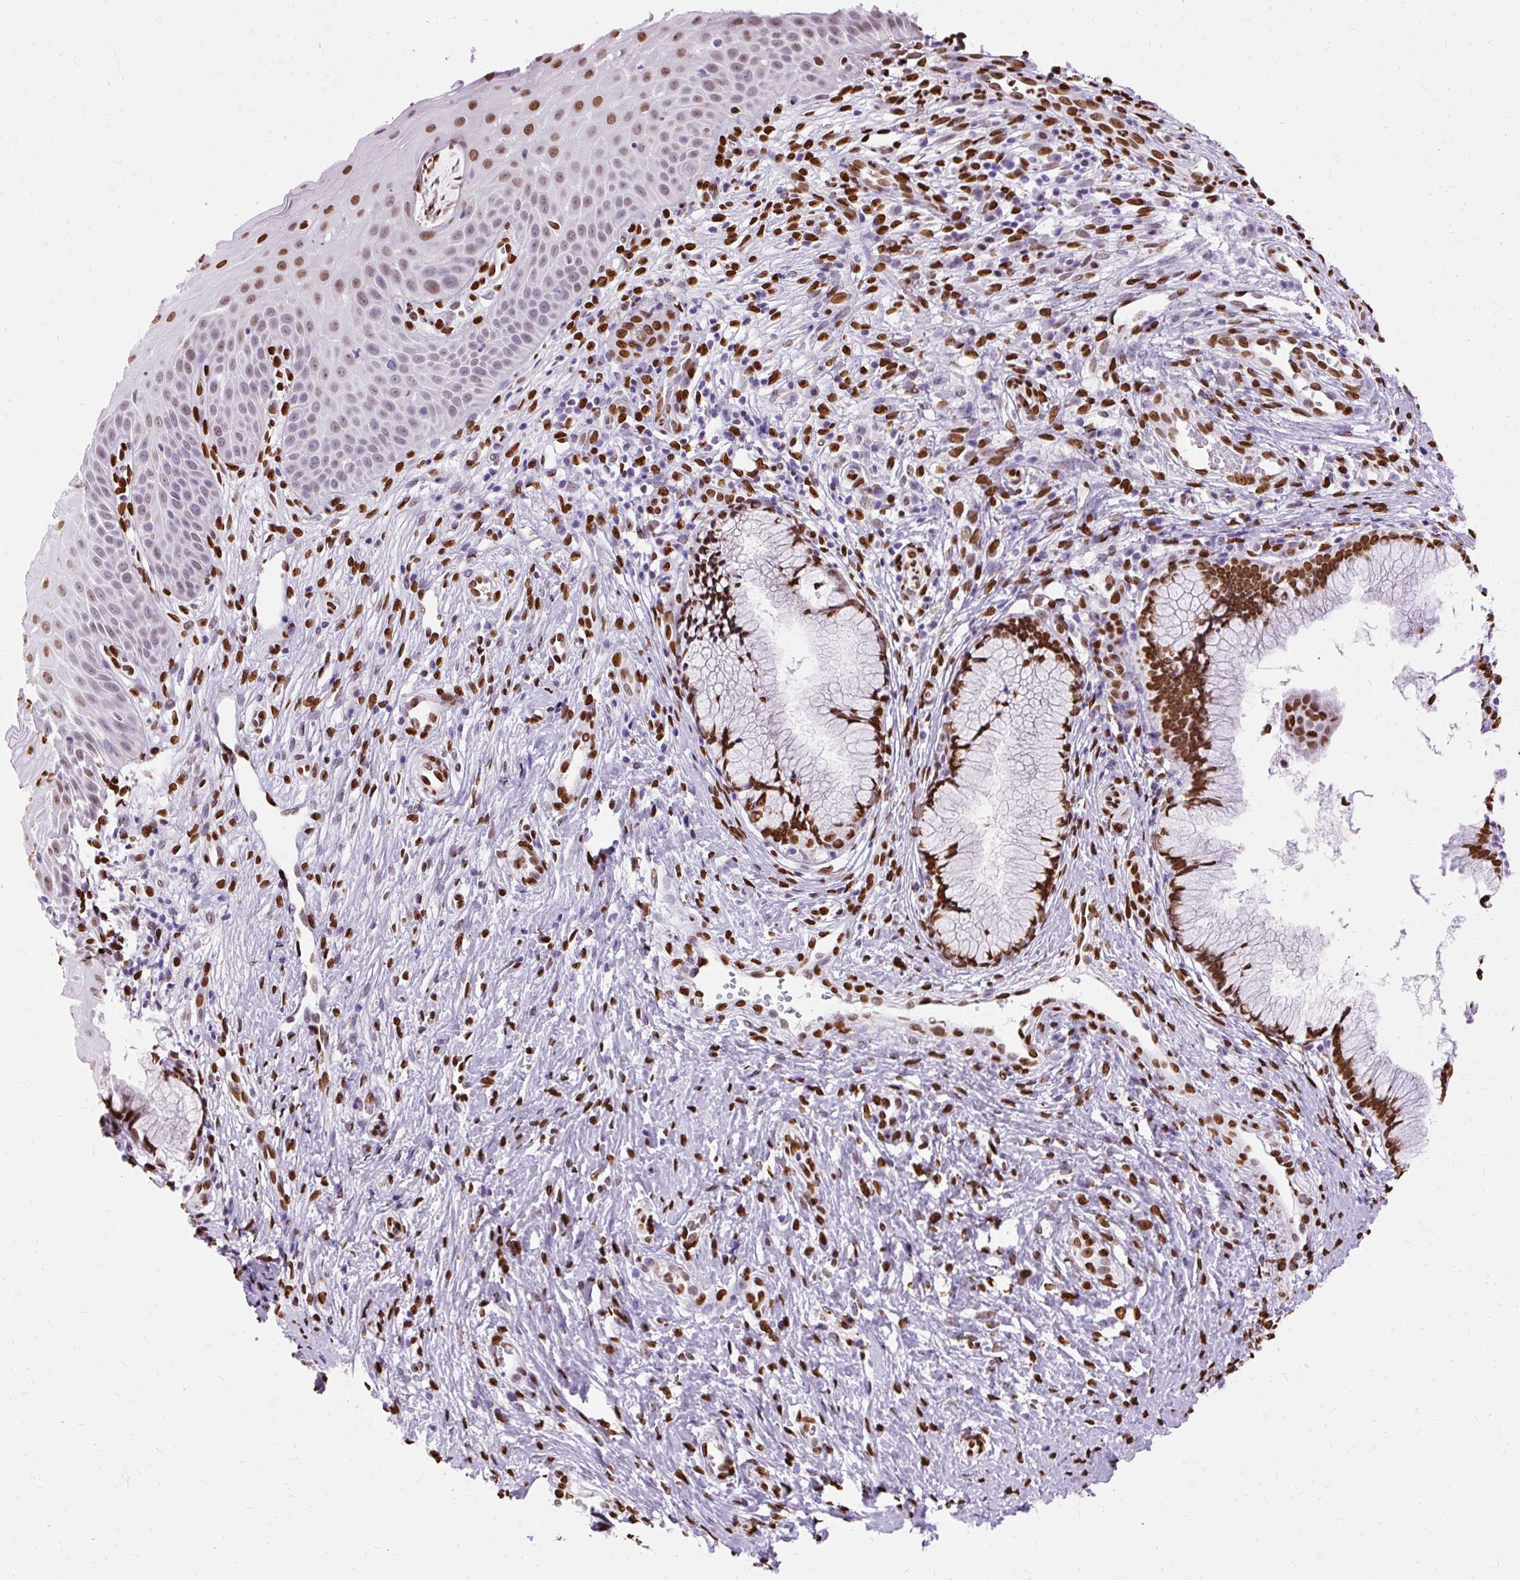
{"staining": {"intensity": "strong", "quantity": ">75%", "location": "nuclear"}, "tissue": "cervix", "cell_type": "Glandular cells", "image_type": "normal", "snomed": [{"axis": "morphology", "description": "Normal tissue, NOS"}, {"axis": "topography", "description": "Cervix"}], "caption": "Immunohistochemical staining of normal cervix displays strong nuclear protein positivity in approximately >75% of glandular cells.", "gene": "TMEM184C", "patient": {"sex": "female", "age": 36}}